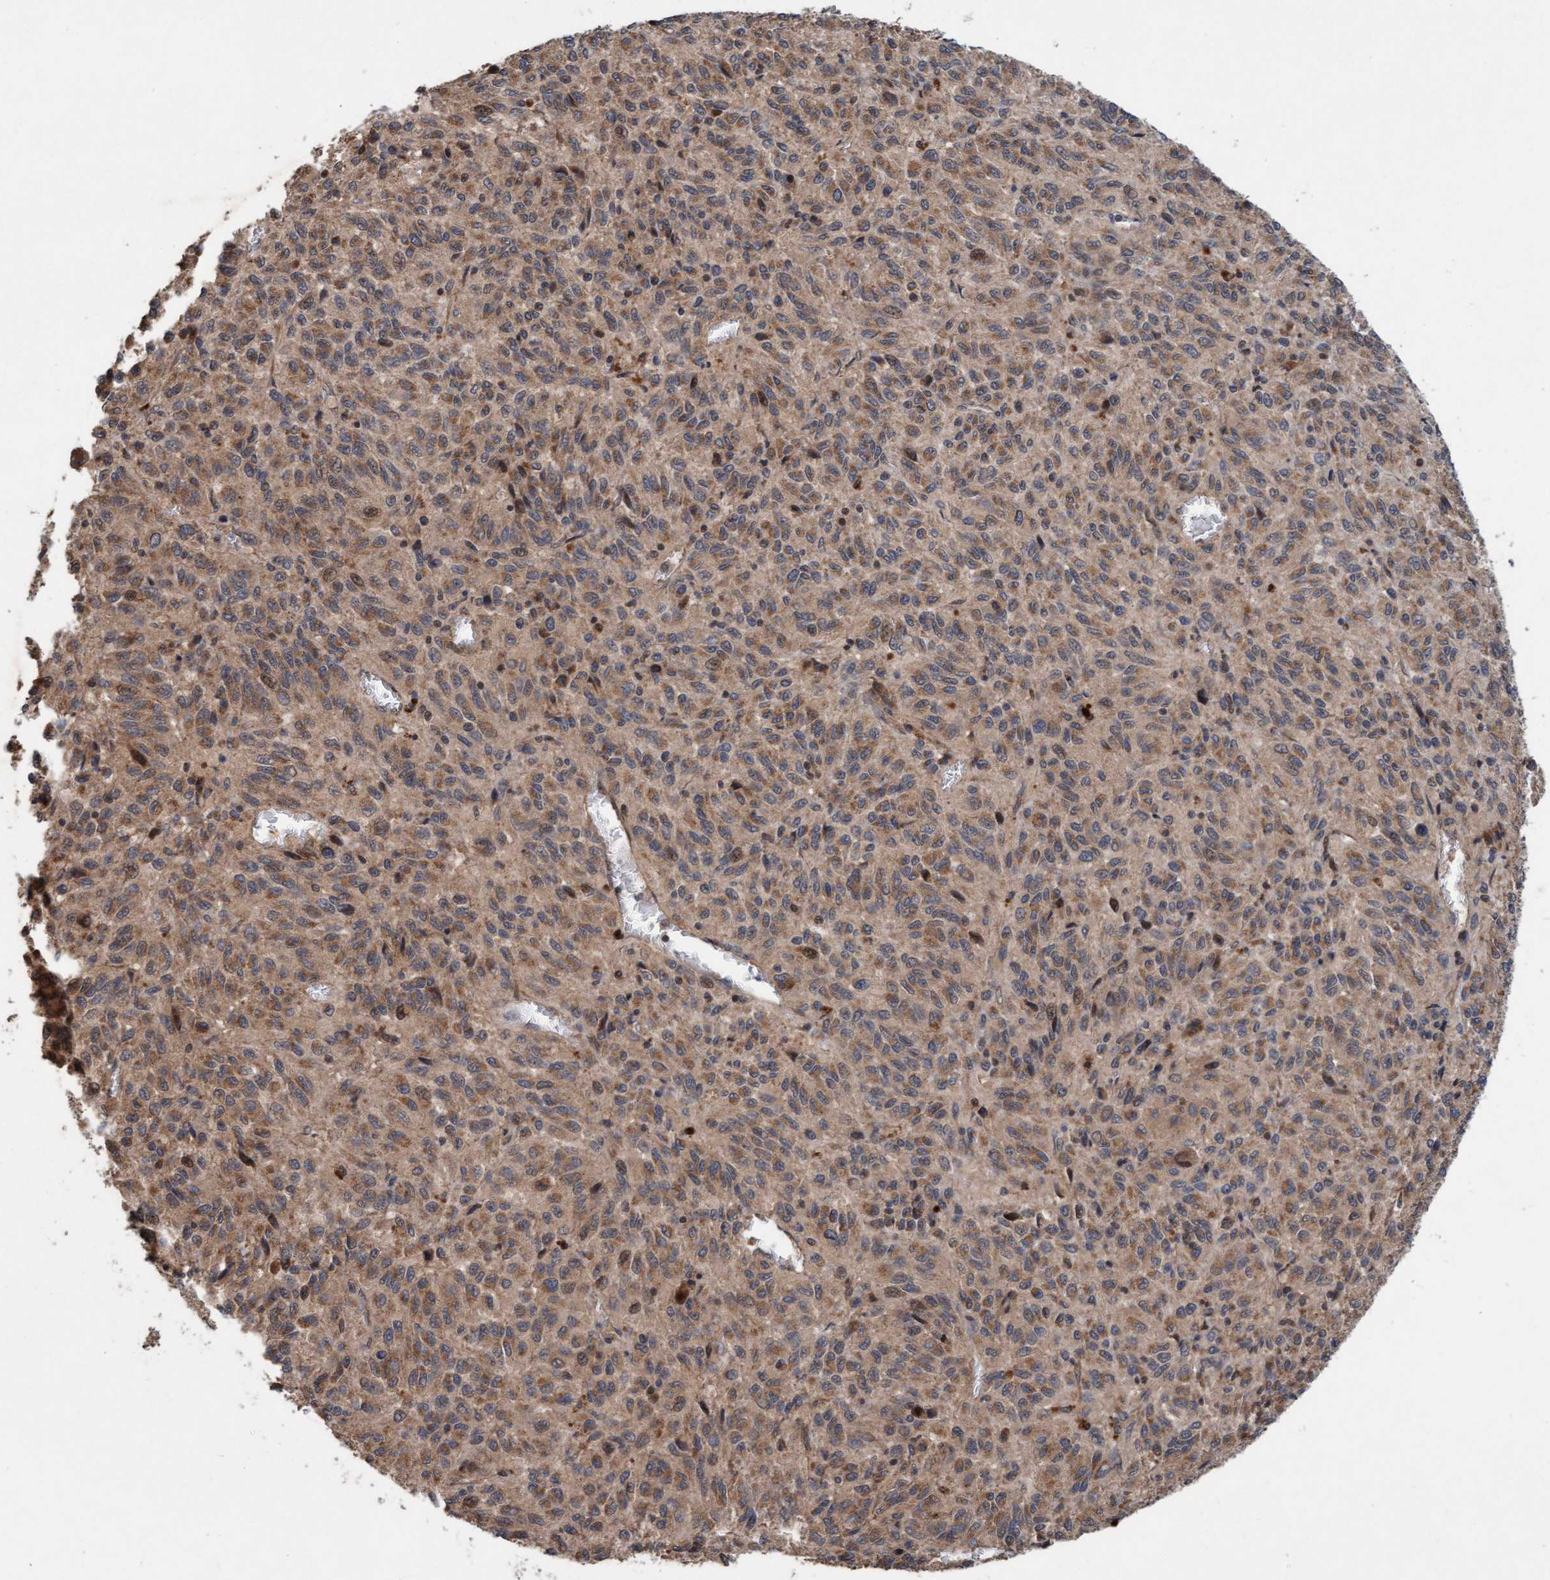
{"staining": {"intensity": "weak", "quantity": ">75%", "location": "cytoplasmic/membranous"}, "tissue": "melanoma", "cell_type": "Tumor cells", "image_type": "cancer", "snomed": [{"axis": "morphology", "description": "Malignant melanoma, Metastatic site"}, {"axis": "topography", "description": "Lung"}], "caption": "About >75% of tumor cells in malignant melanoma (metastatic site) display weak cytoplasmic/membranous protein staining as visualized by brown immunohistochemical staining.", "gene": "MLXIP", "patient": {"sex": "male", "age": 64}}